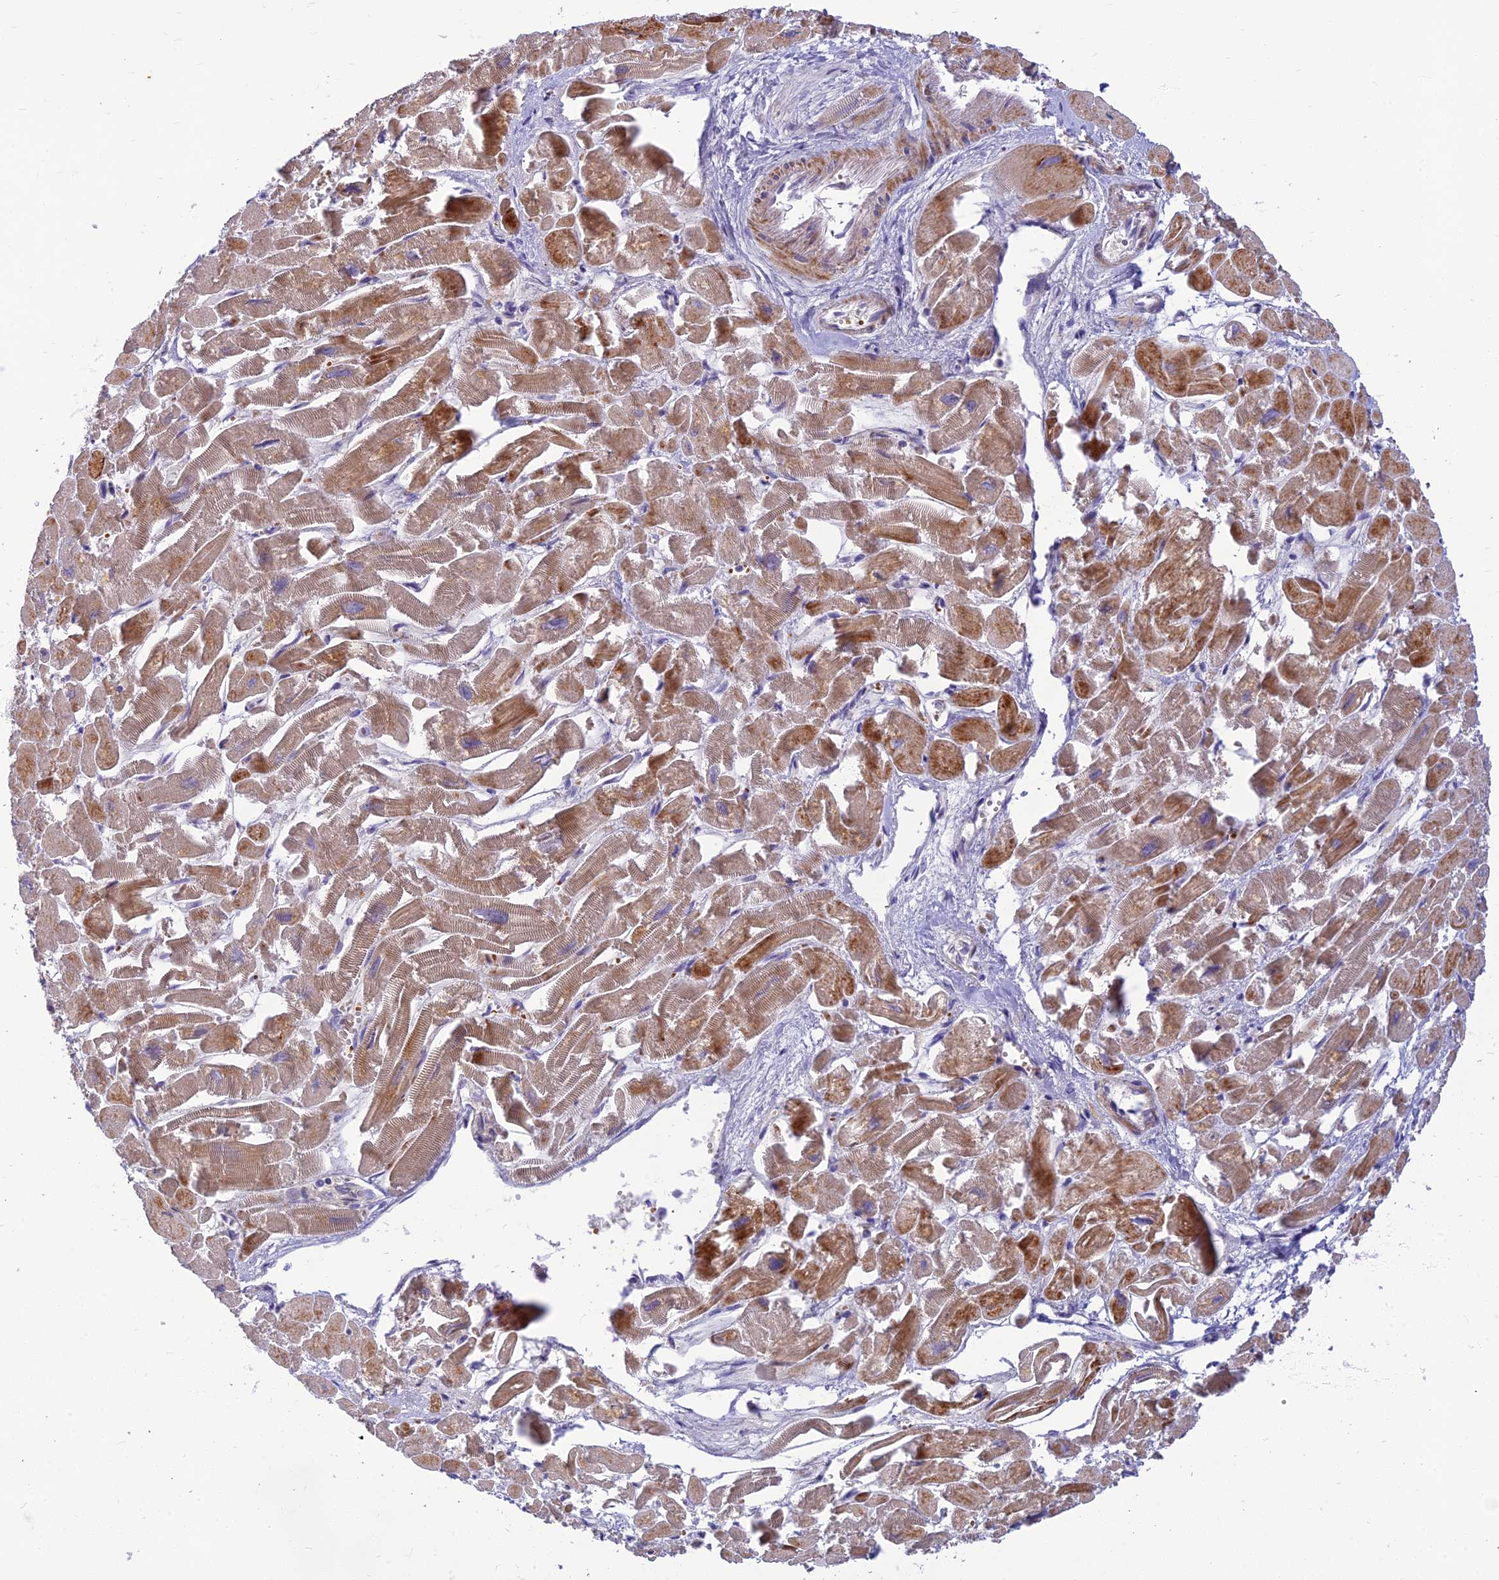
{"staining": {"intensity": "moderate", "quantity": ">75%", "location": "cytoplasmic/membranous"}, "tissue": "heart muscle", "cell_type": "Cardiomyocytes", "image_type": "normal", "snomed": [{"axis": "morphology", "description": "Normal tissue, NOS"}, {"axis": "topography", "description": "Heart"}], "caption": "This image reveals immunohistochemistry staining of unremarkable human heart muscle, with medium moderate cytoplasmic/membranous expression in approximately >75% of cardiomyocytes.", "gene": "CLIP4", "patient": {"sex": "male", "age": 54}}